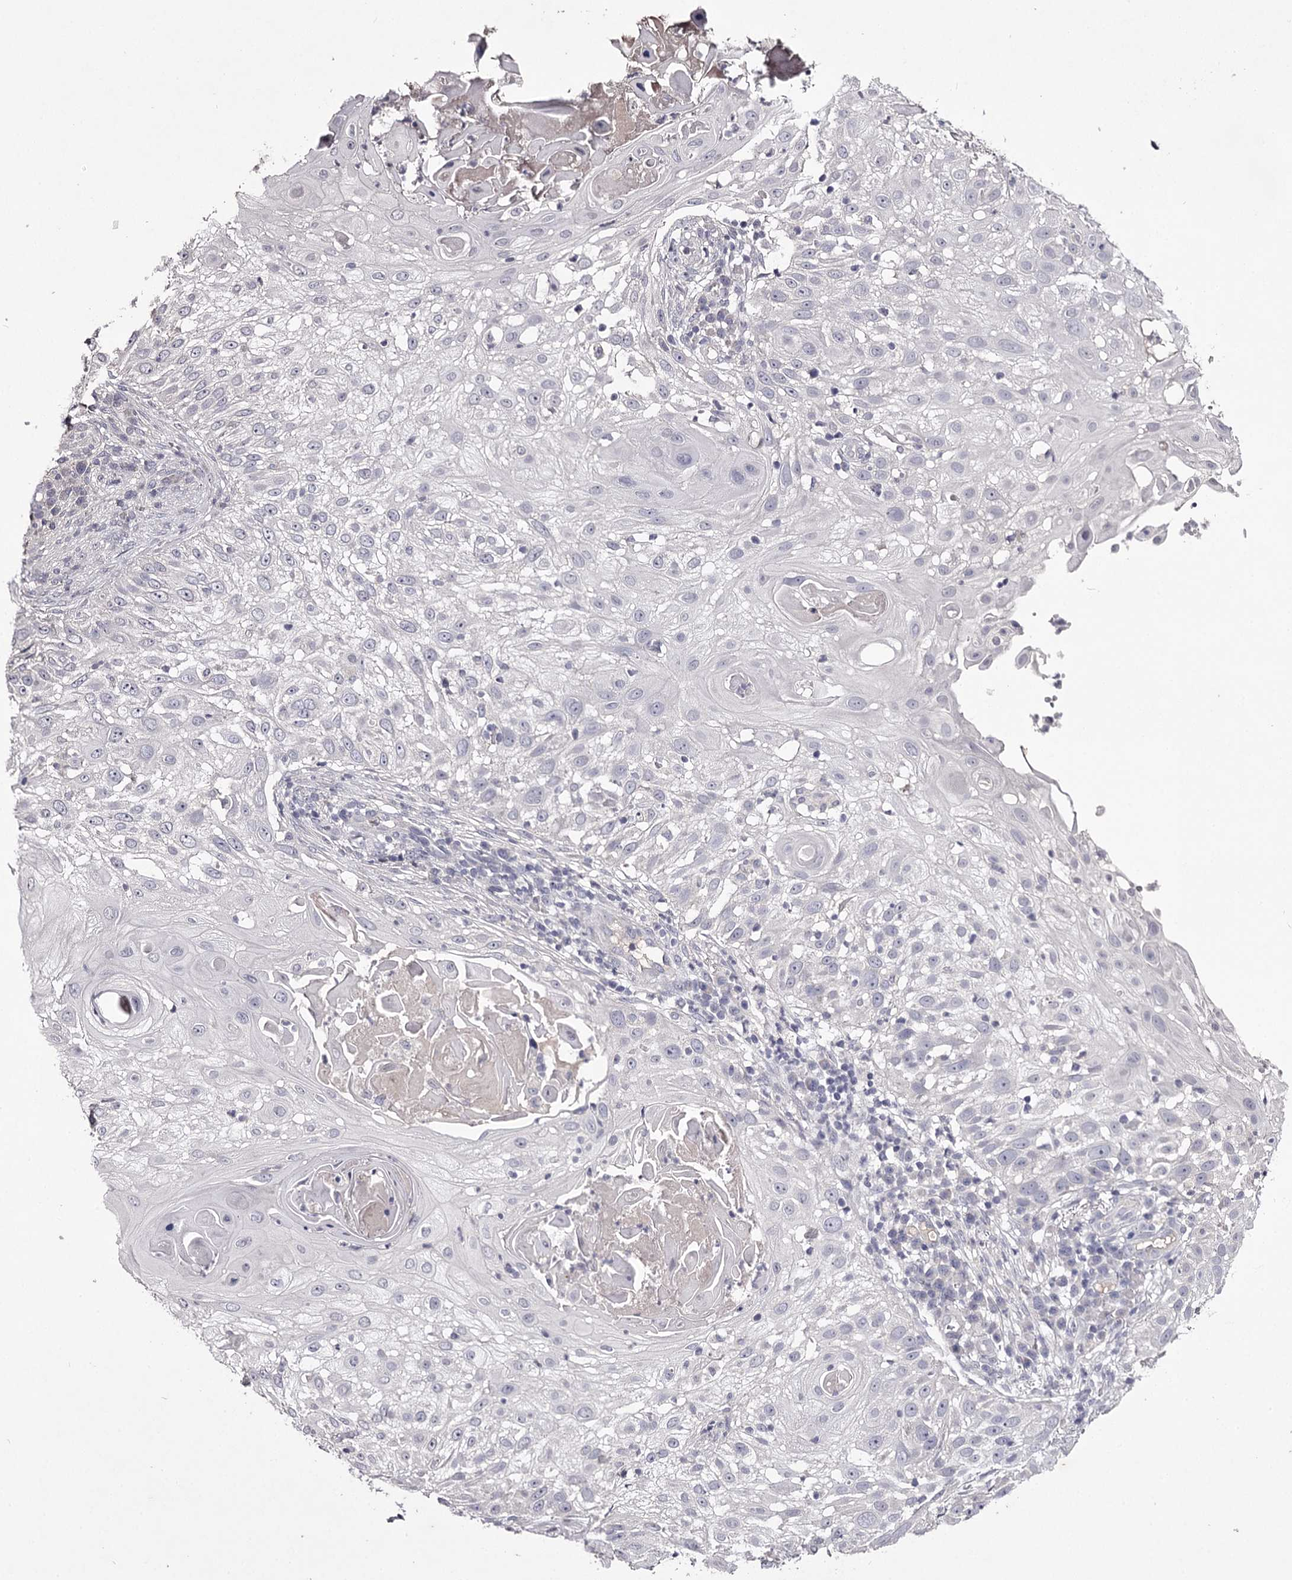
{"staining": {"intensity": "negative", "quantity": "none", "location": "none"}, "tissue": "skin cancer", "cell_type": "Tumor cells", "image_type": "cancer", "snomed": [{"axis": "morphology", "description": "Squamous cell carcinoma, NOS"}, {"axis": "topography", "description": "Skin"}], "caption": "High magnification brightfield microscopy of skin squamous cell carcinoma stained with DAB (3,3'-diaminobenzidine) (brown) and counterstained with hematoxylin (blue): tumor cells show no significant expression. (DAB immunohistochemistry with hematoxylin counter stain).", "gene": "PRM2", "patient": {"sex": "female", "age": 44}}